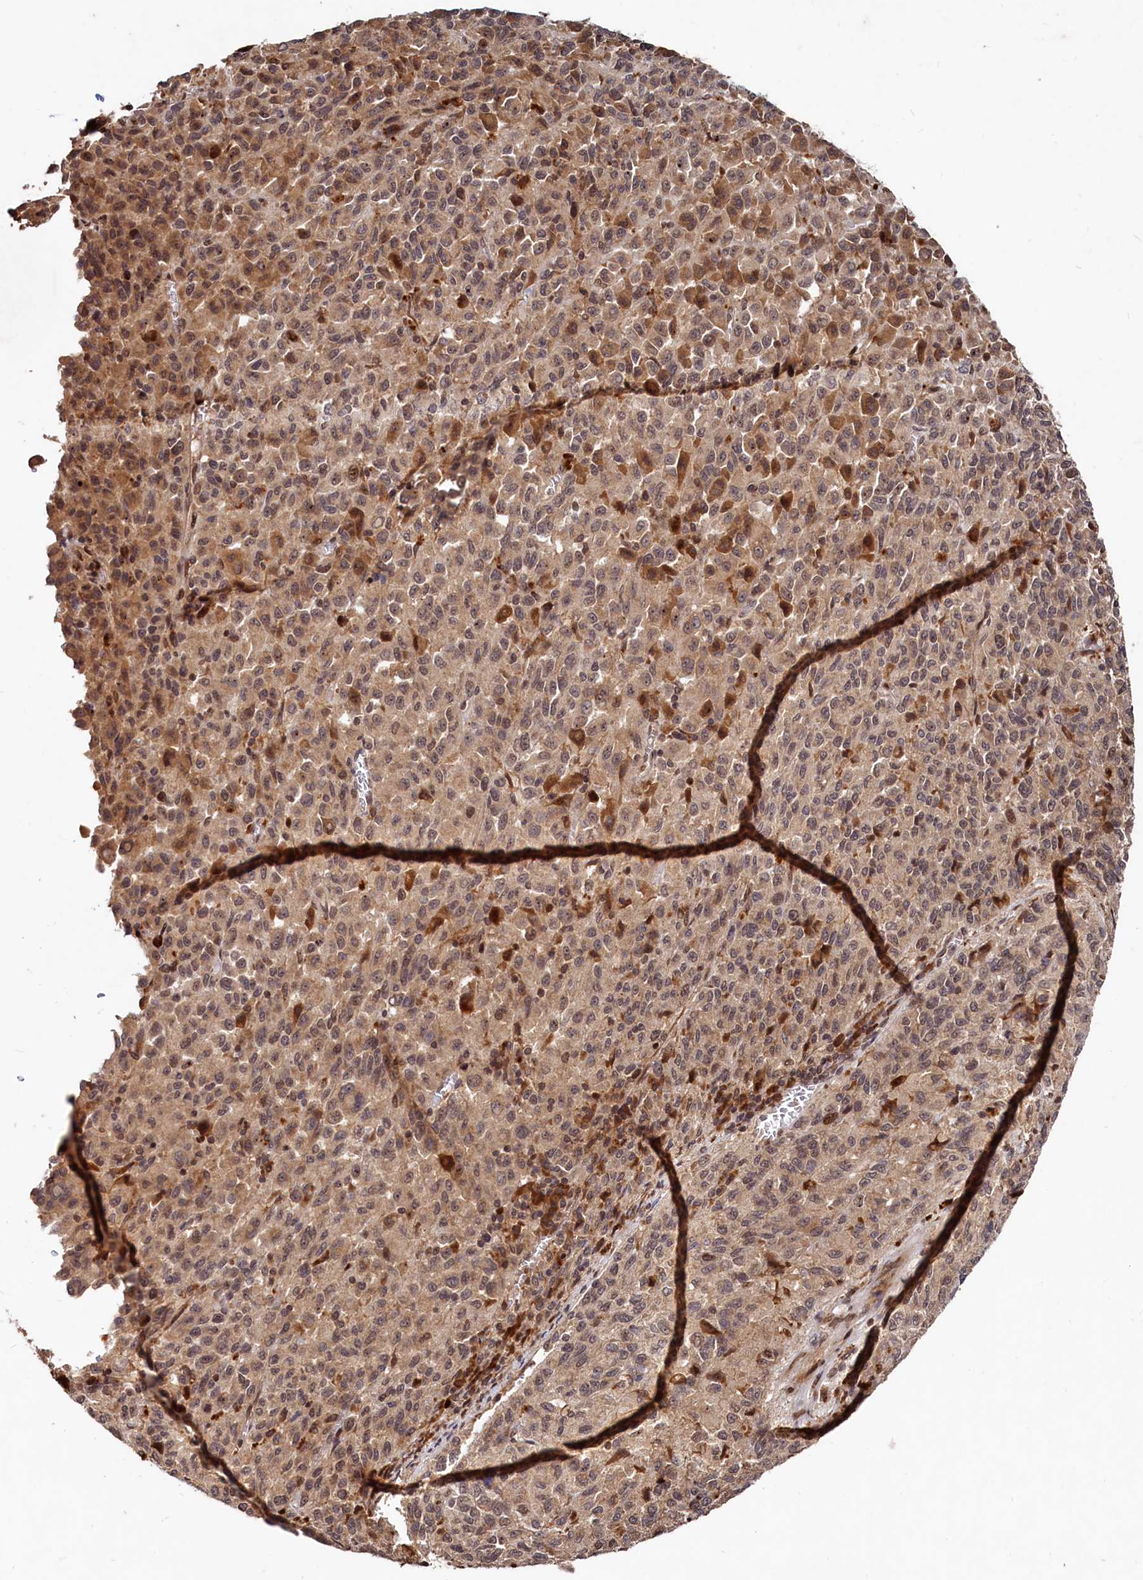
{"staining": {"intensity": "weak", "quantity": ">75%", "location": "cytoplasmic/membranous,nuclear"}, "tissue": "melanoma", "cell_type": "Tumor cells", "image_type": "cancer", "snomed": [{"axis": "morphology", "description": "Malignant melanoma, Metastatic site"}, {"axis": "topography", "description": "Lung"}], "caption": "Immunohistochemistry (IHC) micrograph of human malignant melanoma (metastatic site) stained for a protein (brown), which displays low levels of weak cytoplasmic/membranous and nuclear expression in approximately >75% of tumor cells.", "gene": "TRAPPC4", "patient": {"sex": "male", "age": 64}}